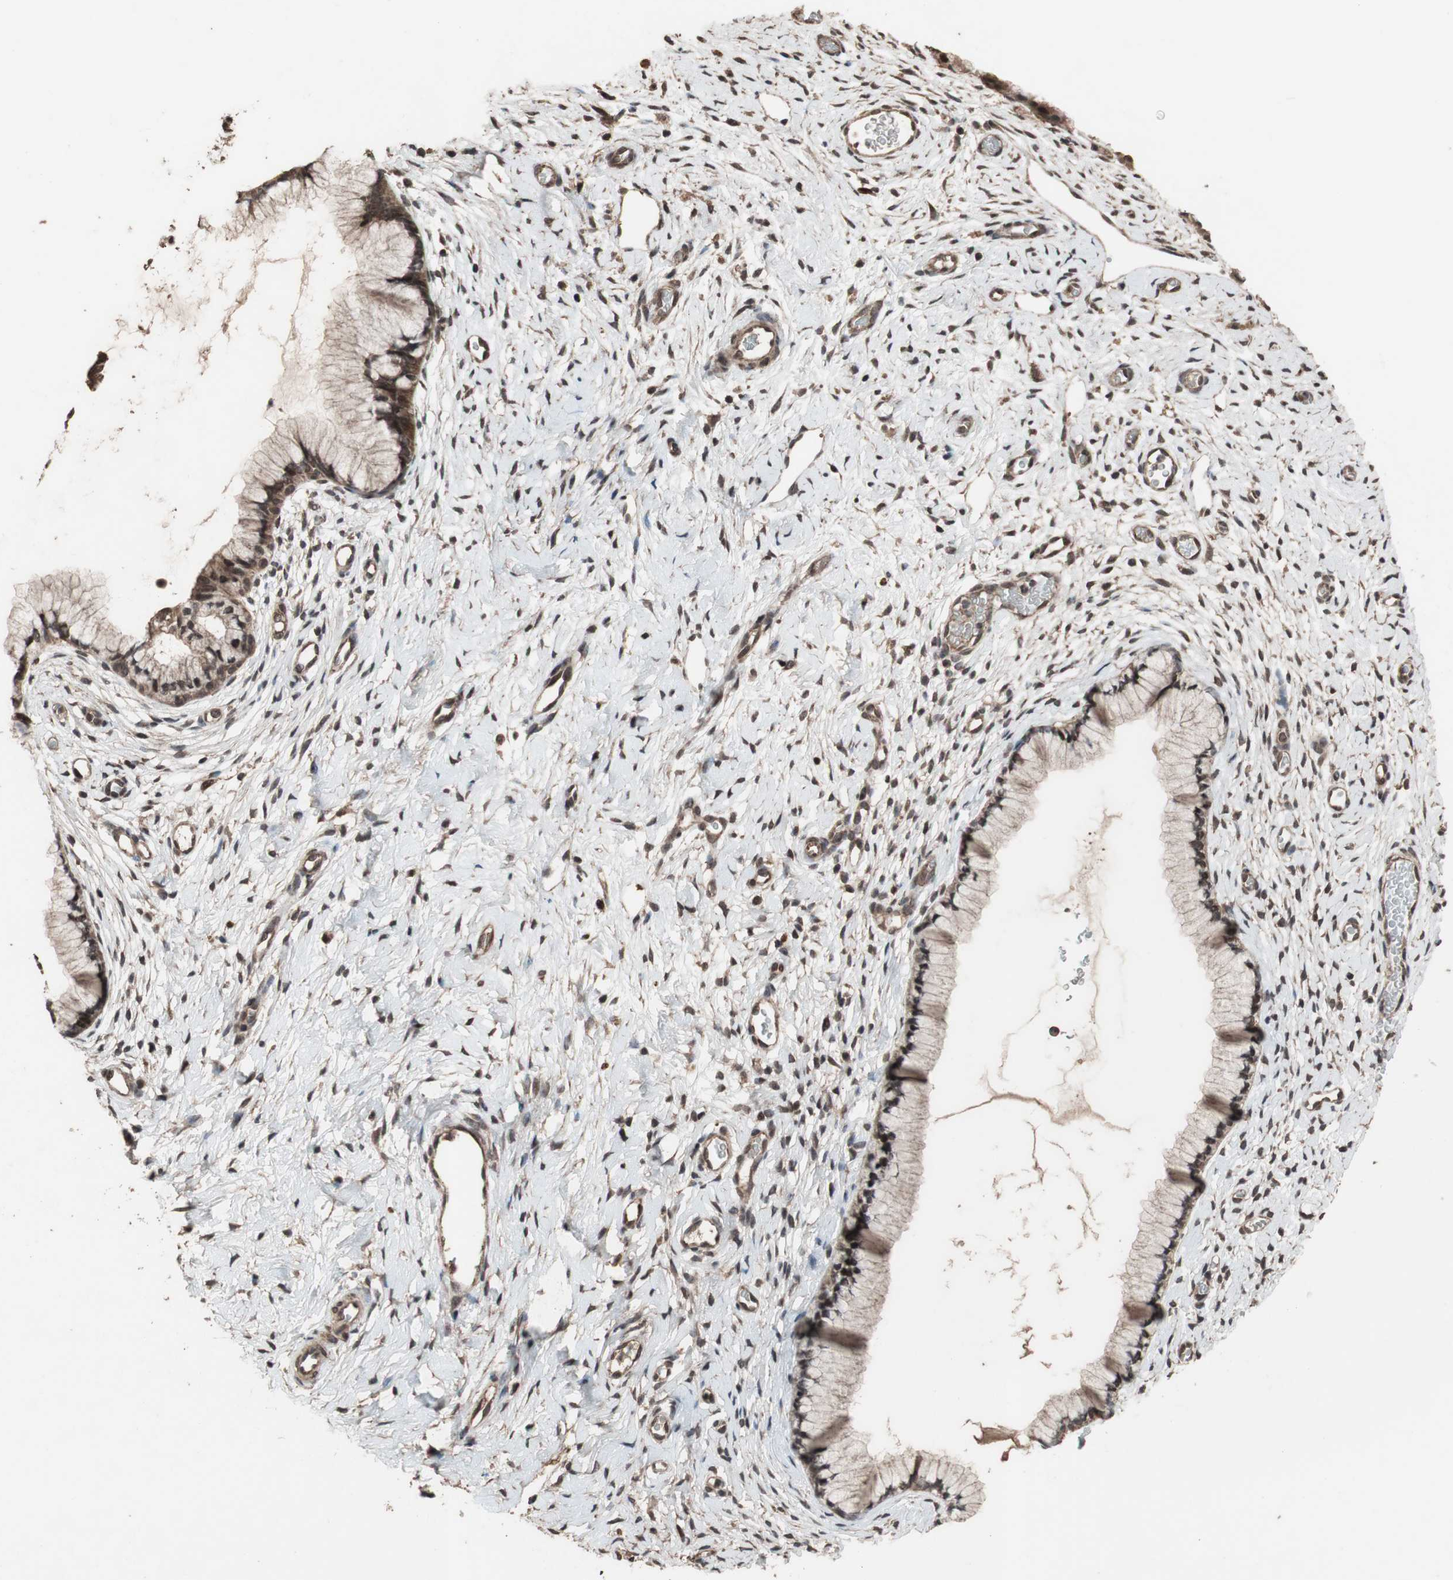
{"staining": {"intensity": "moderate", "quantity": "25%-75%", "location": "cytoplasmic/membranous,nuclear"}, "tissue": "cervix", "cell_type": "Glandular cells", "image_type": "normal", "snomed": [{"axis": "morphology", "description": "Normal tissue, NOS"}, {"axis": "topography", "description": "Cervix"}], "caption": "High-magnification brightfield microscopy of unremarkable cervix stained with DAB (3,3'-diaminobenzidine) (brown) and counterstained with hematoxylin (blue). glandular cells exhibit moderate cytoplasmic/membranous,nuclear staining is present in about25%-75% of cells. The staining is performed using DAB (3,3'-diaminobenzidine) brown chromogen to label protein expression. The nuclei are counter-stained blue using hematoxylin.", "gene": "KANSL1", "patient": {"sex": "female", "age": 65}}